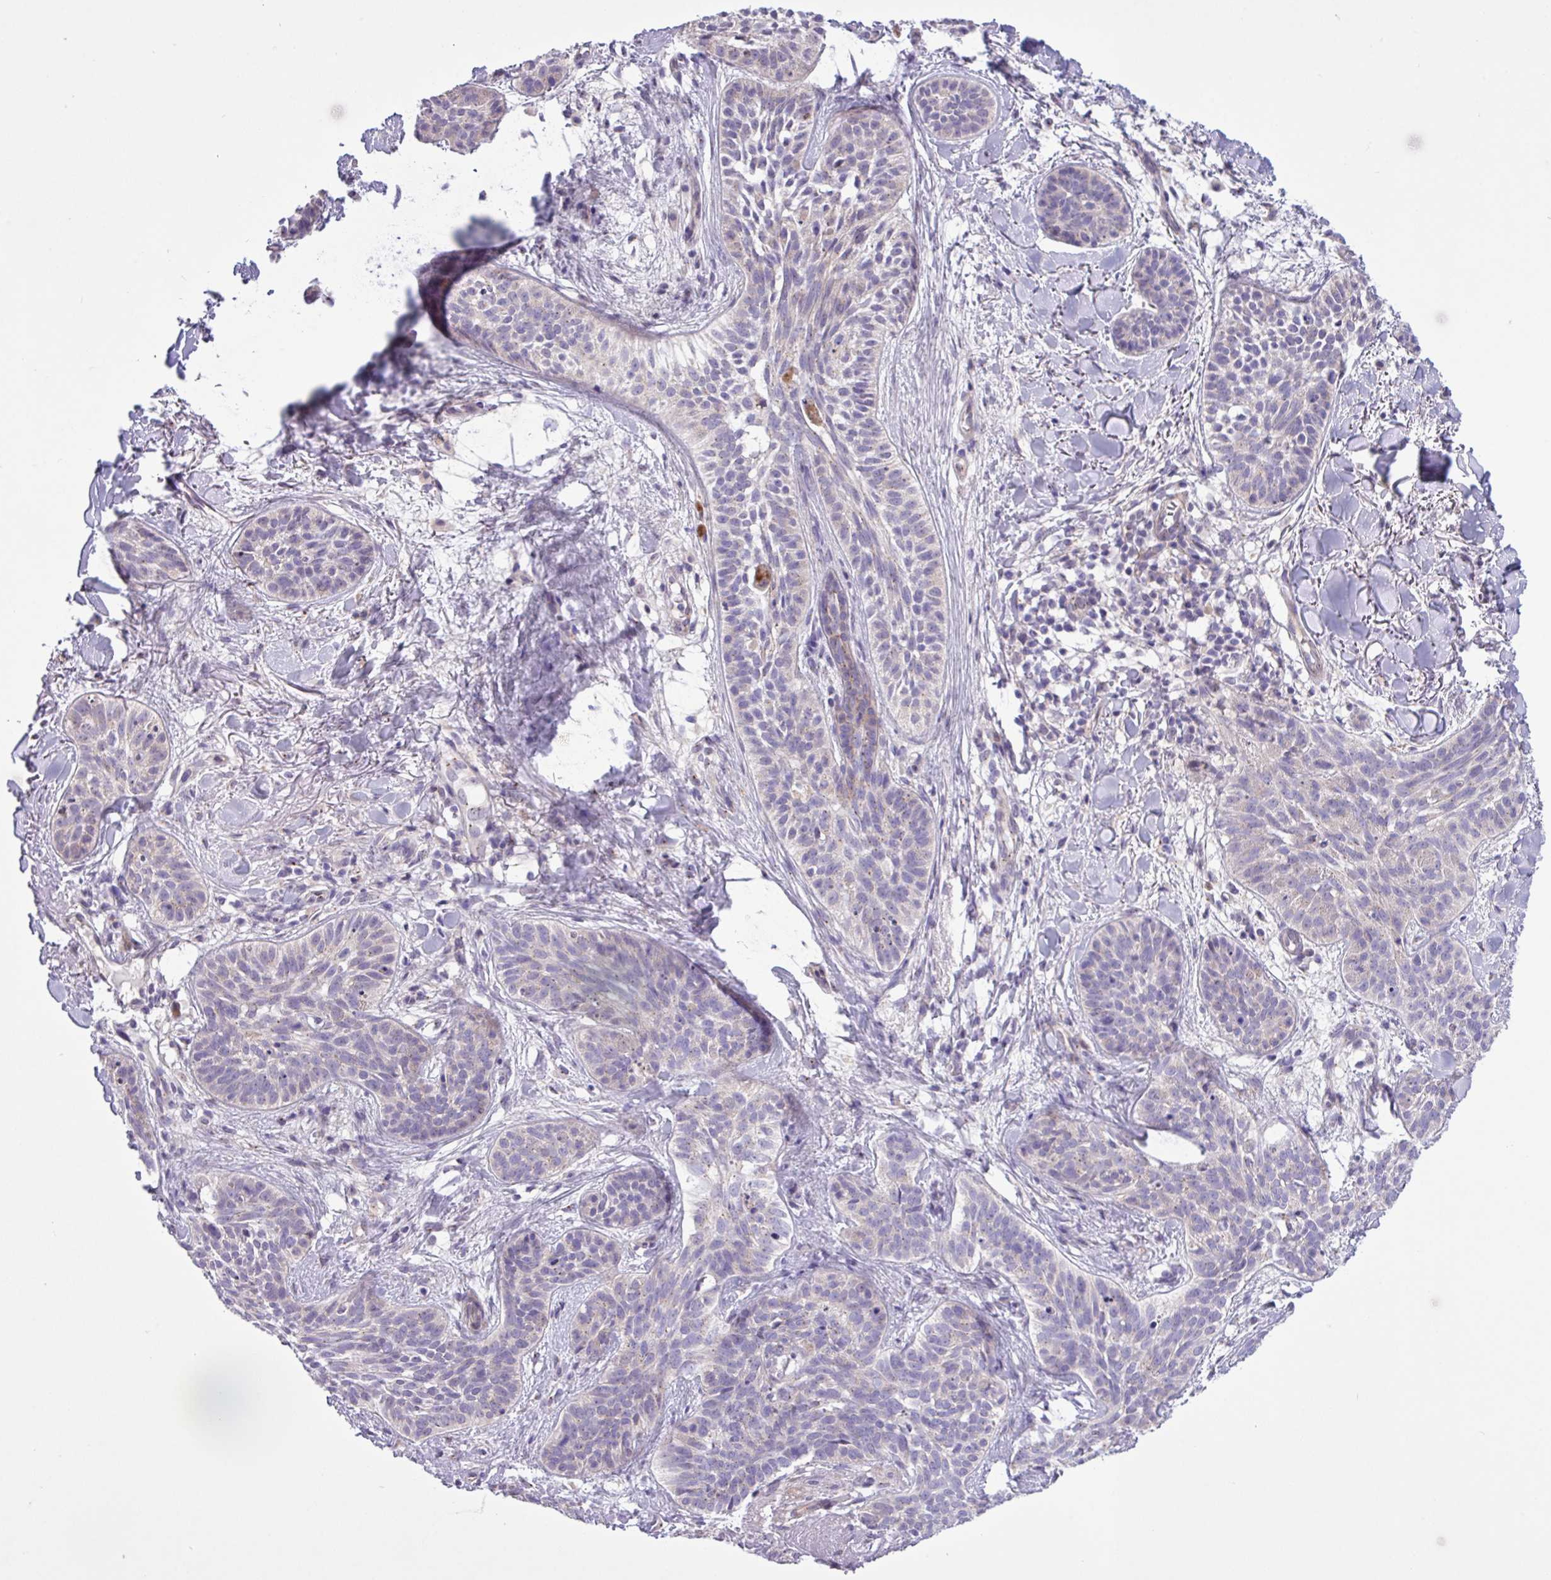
{"staining": {"intensity": "negative", "quantity": "none", "location": "none"}, "tissue": "skin cancer", "cell_type": "Tumor cells", "image_type": "cancer", "snomed": [{"axis": "morphology", "description": "Basal cell carcinoma"}, {"axis": "topography", "description": "Skin"}], "caption": "The histopathology image exhibits no significant staining in tumor cells of skin cancer (basal cell carcinoma).", "gene": "SPINK8", "patient": {"sex": "male", "age": 52}}